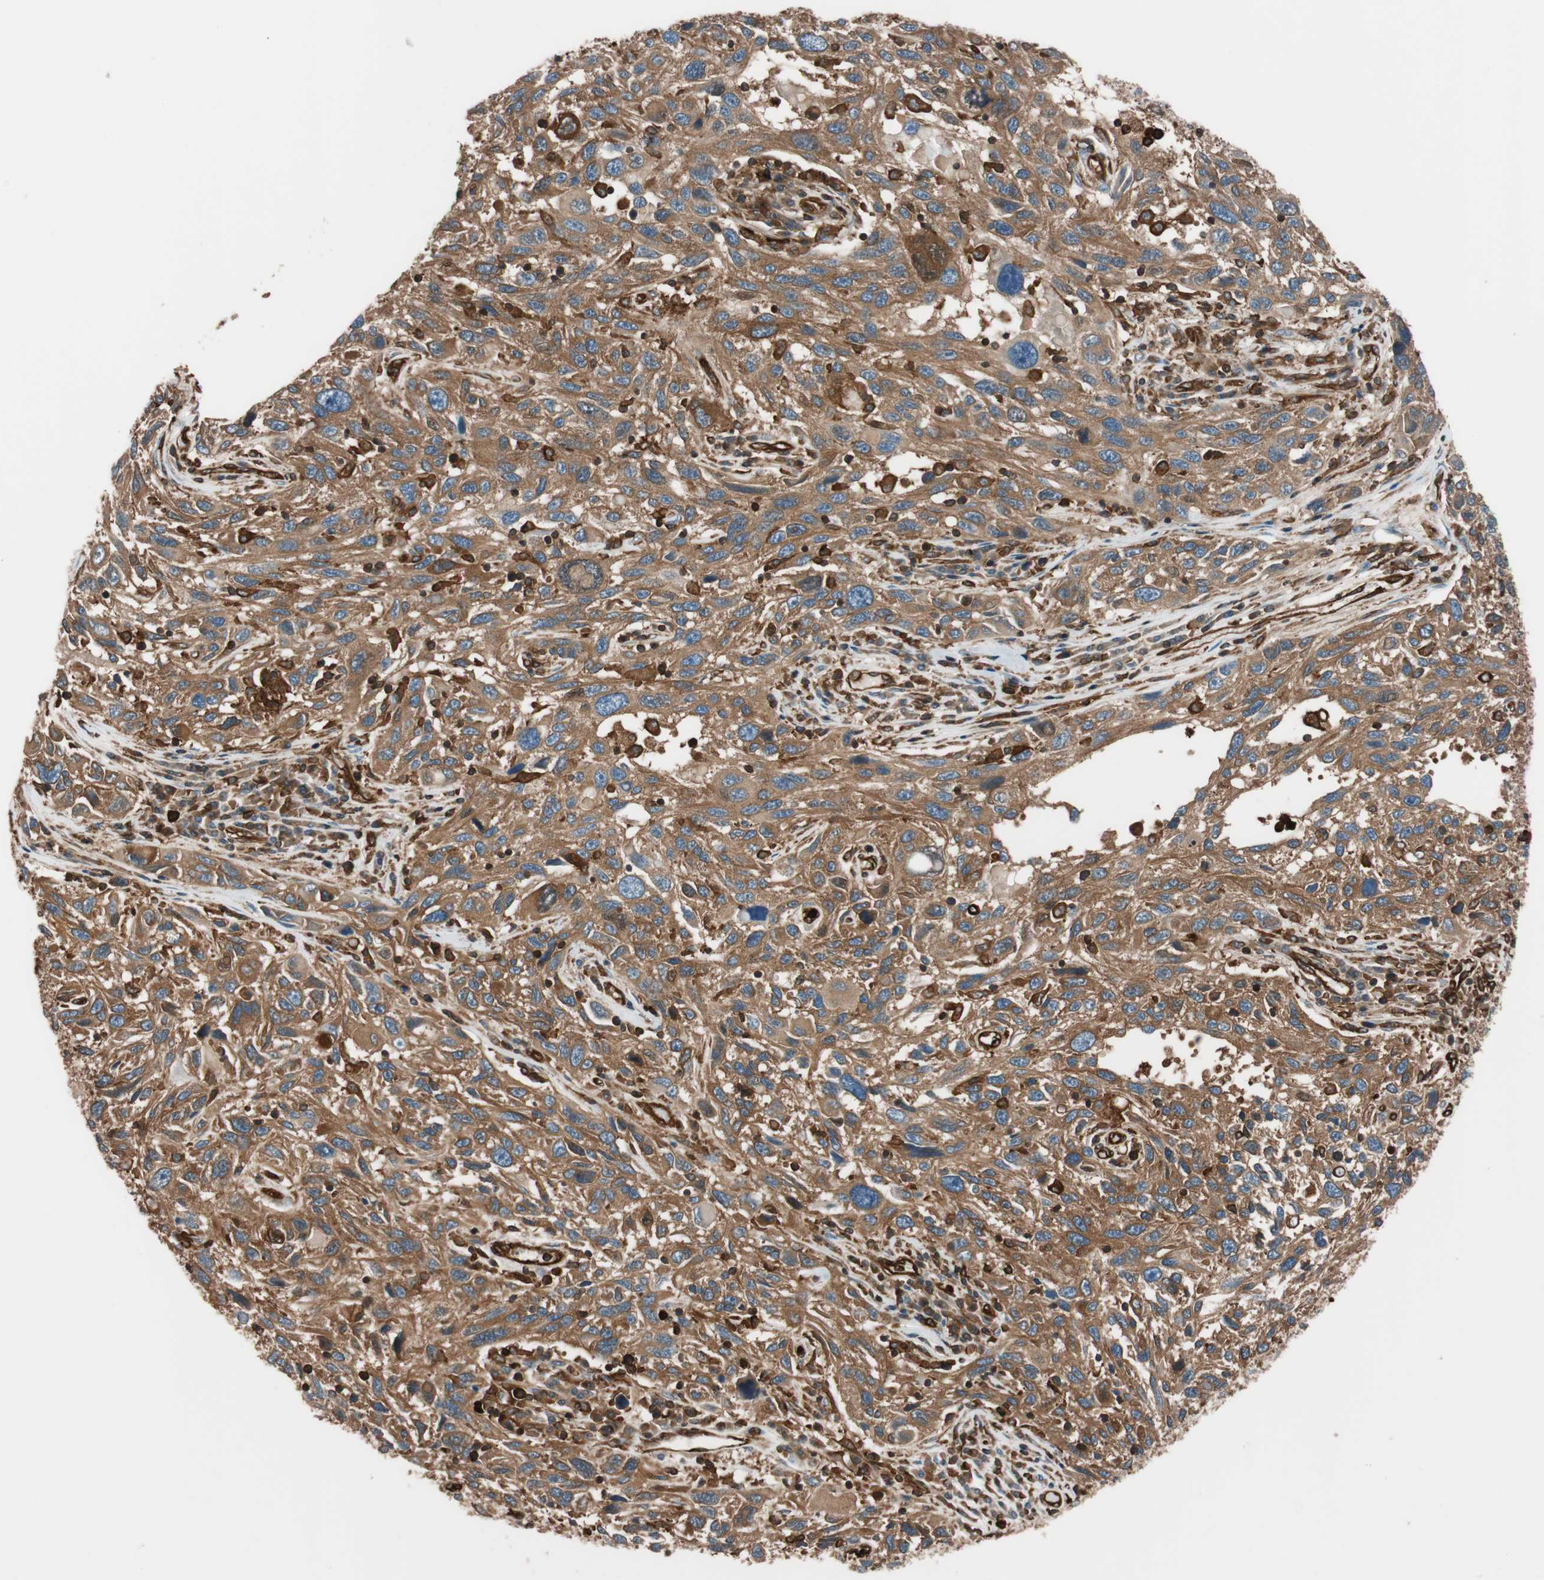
{"staining": {"intensity": "strong", "quantity": ">75%", "location": "cytoplasmic/membranous"}, "tissue": "melanoma", "cell_type": "Tumor cells", "image_type": "cancer", "snomed": [{"axis": "morphology", "description": "Malignant melanoma, NOS"}, {"axis": "topography", "description": "Skin"}], "caption": "The immunohistochemical stain highlights strong cytoplasmic/membranous expression in tumor cells of malignant melanoma tissue. (brown staining indicates protein expression, while blue staining denotes nuclei).", "gene": "VASP", "patient": {"sex": "male", "age": 53}}